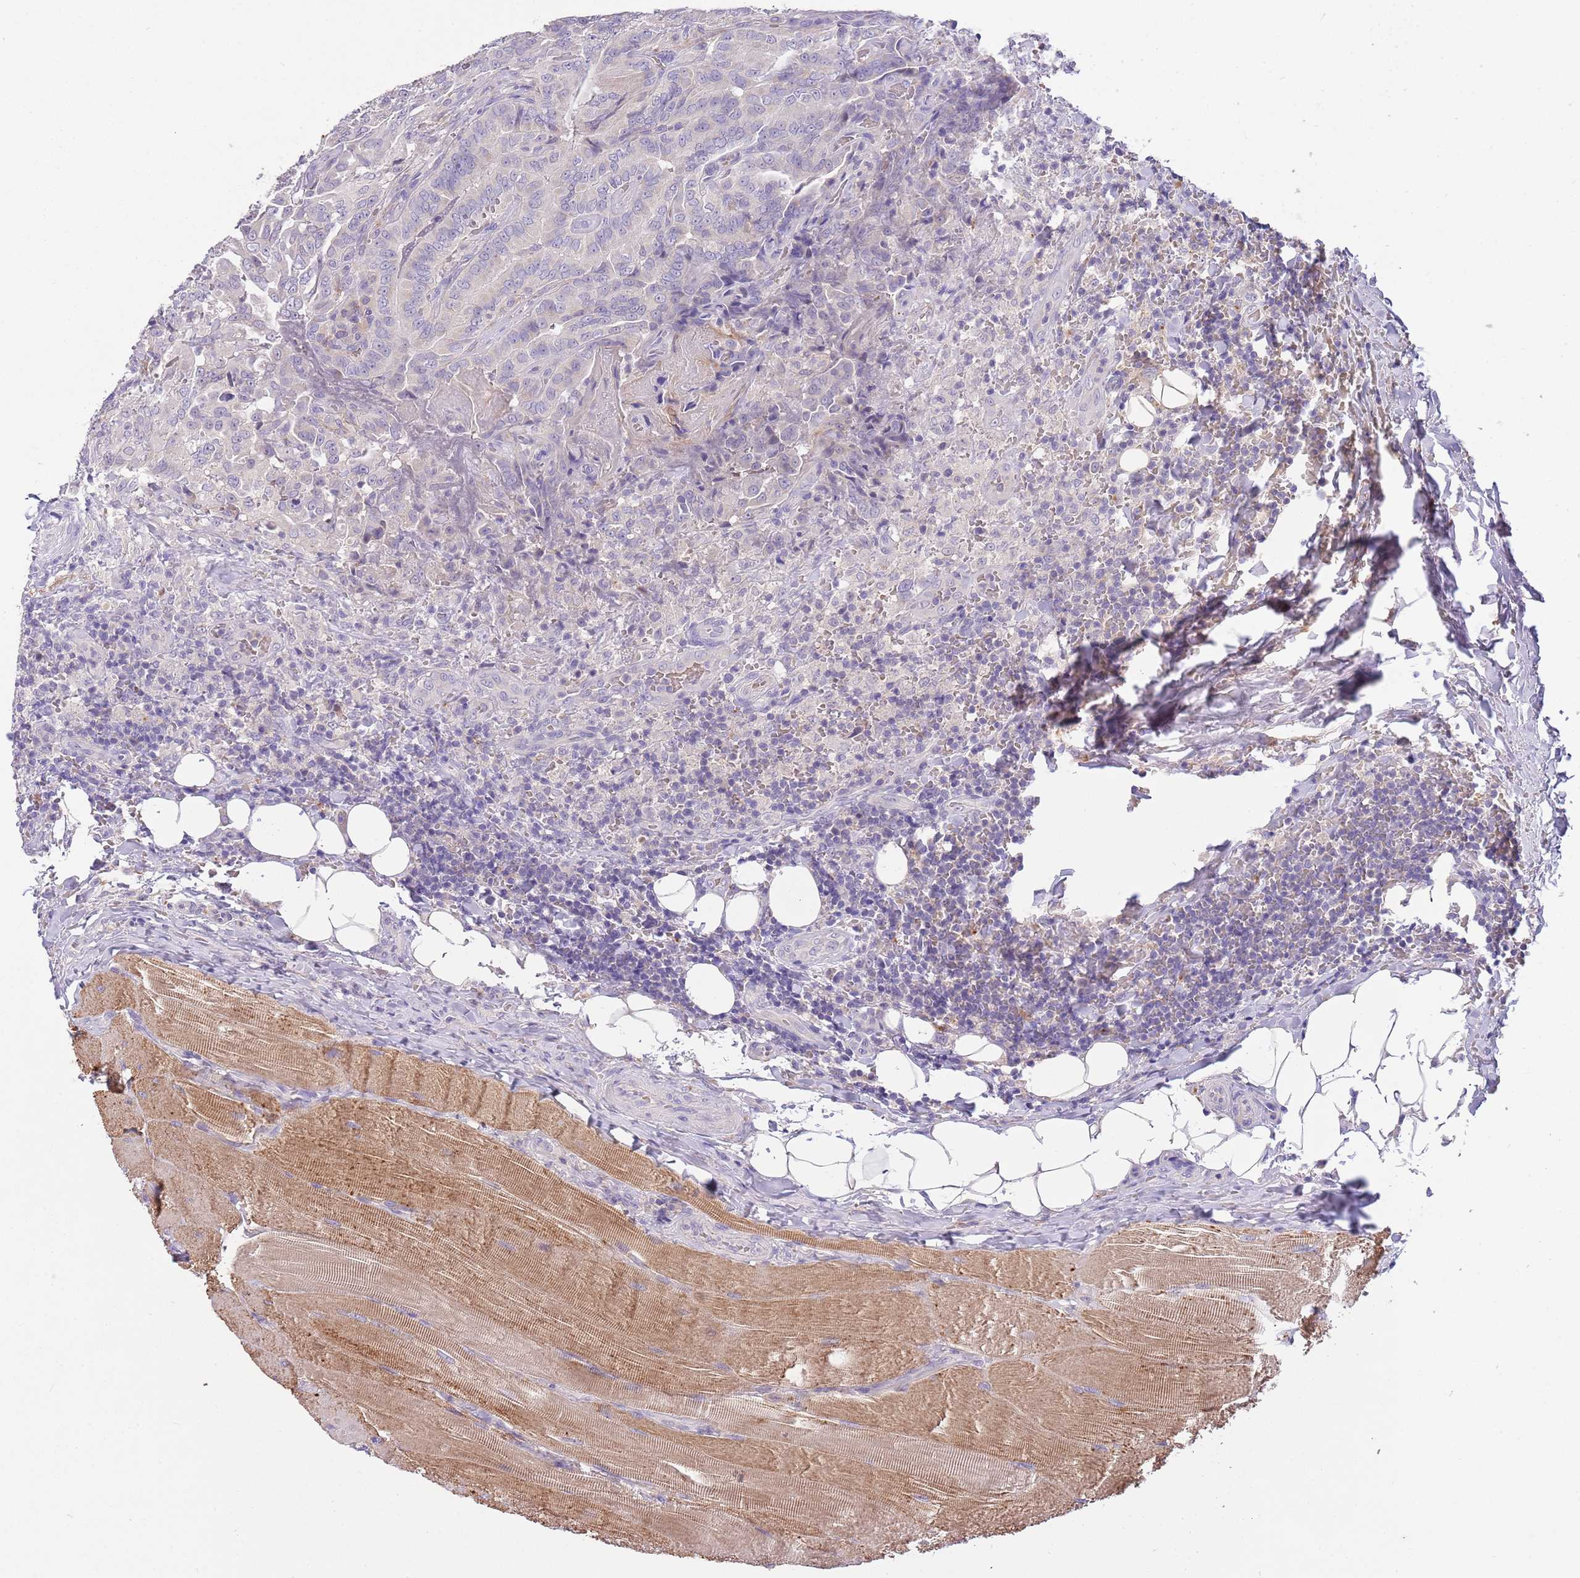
{"staining": {"intensity": "negative", "quantity": "none", "location": "none"}, "tissue": "thyroid cancer", "cell_type": "Tumor cells", "image_type": "cancer", "snomed": [{"axis": "morphology", "description": "Papillary adenocarcinoma, NOS"}, {"axis": "topography", "description": "Thyroid gland"}], "caption": "A micrograph of thyroid papillary adenocarcinoma stained for a protein exhibits no brown staining in tumor cells. (DAB immunohistochemistry visualized using brightfield microscopy, high magnification).", "gene": "CFAP73", "patient": {"sex": "male", "age": 61}}